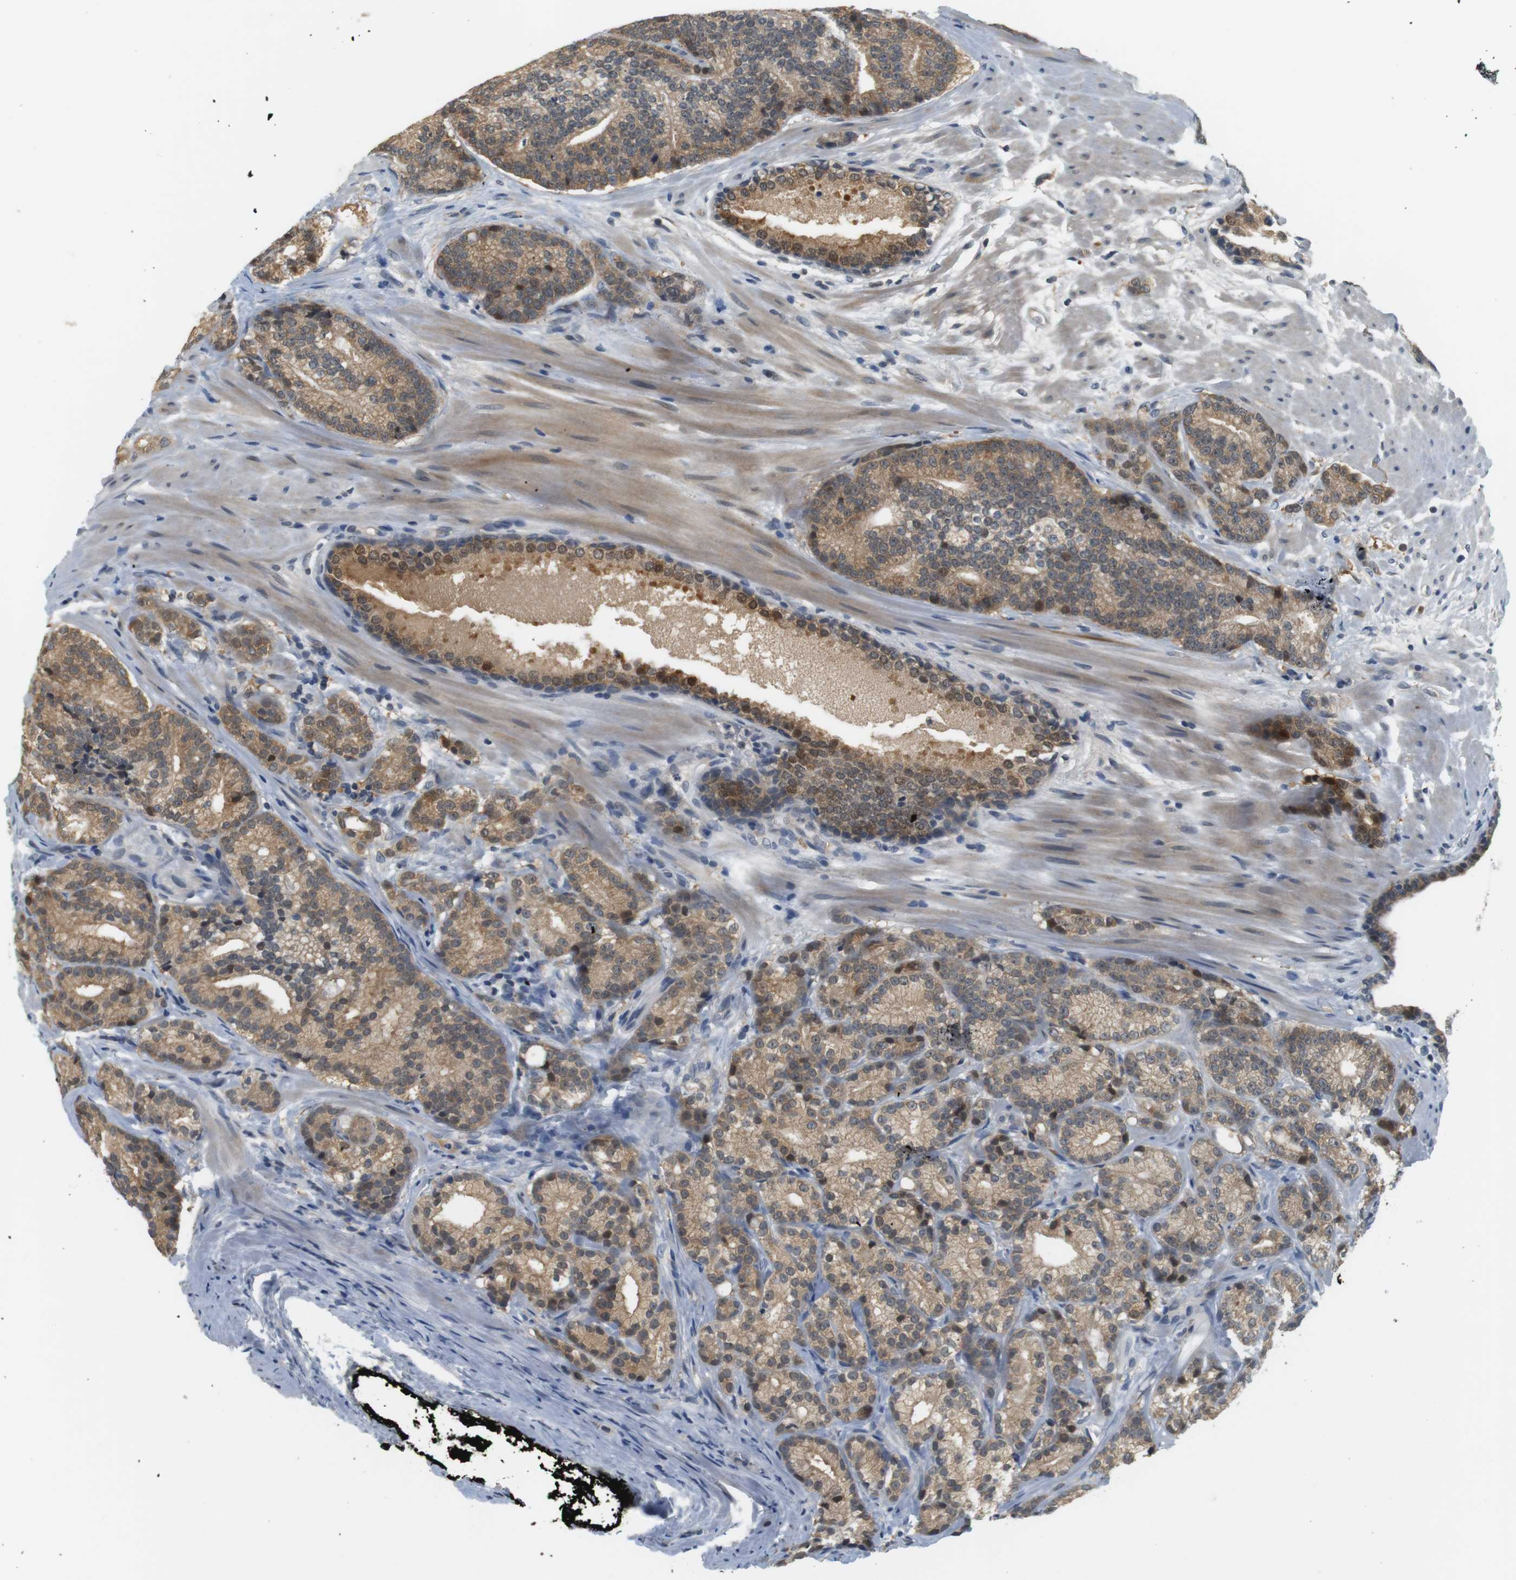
{"staining": {"intensity": "moderate", "quantity": ">75%", "location": "cytoplasmic/membranous"}, "tissue": "prostate cancer", "cell_type": "Tumor cells", "image_type": "cancer", "snomed": [{"axis": "morphology", "description": "Adenocarcinoma, High grade"}, {"axis": "topography", "description": "Prostate"}], "caption": "Prostate cancer (high-grade adenocarcinoma) was stained to show a protein in brown. There is medium levels of moderate cytoplasmic/membranous positivity in about >75% of tumor cells. The staining was performed using DAB to visualize the protein expression in brown, while the nuclei were stained in blue with hematoxylin (Magnification: 20x).", "gene": "WNT7A", "patient": {"sex": "male", "age": 61}}